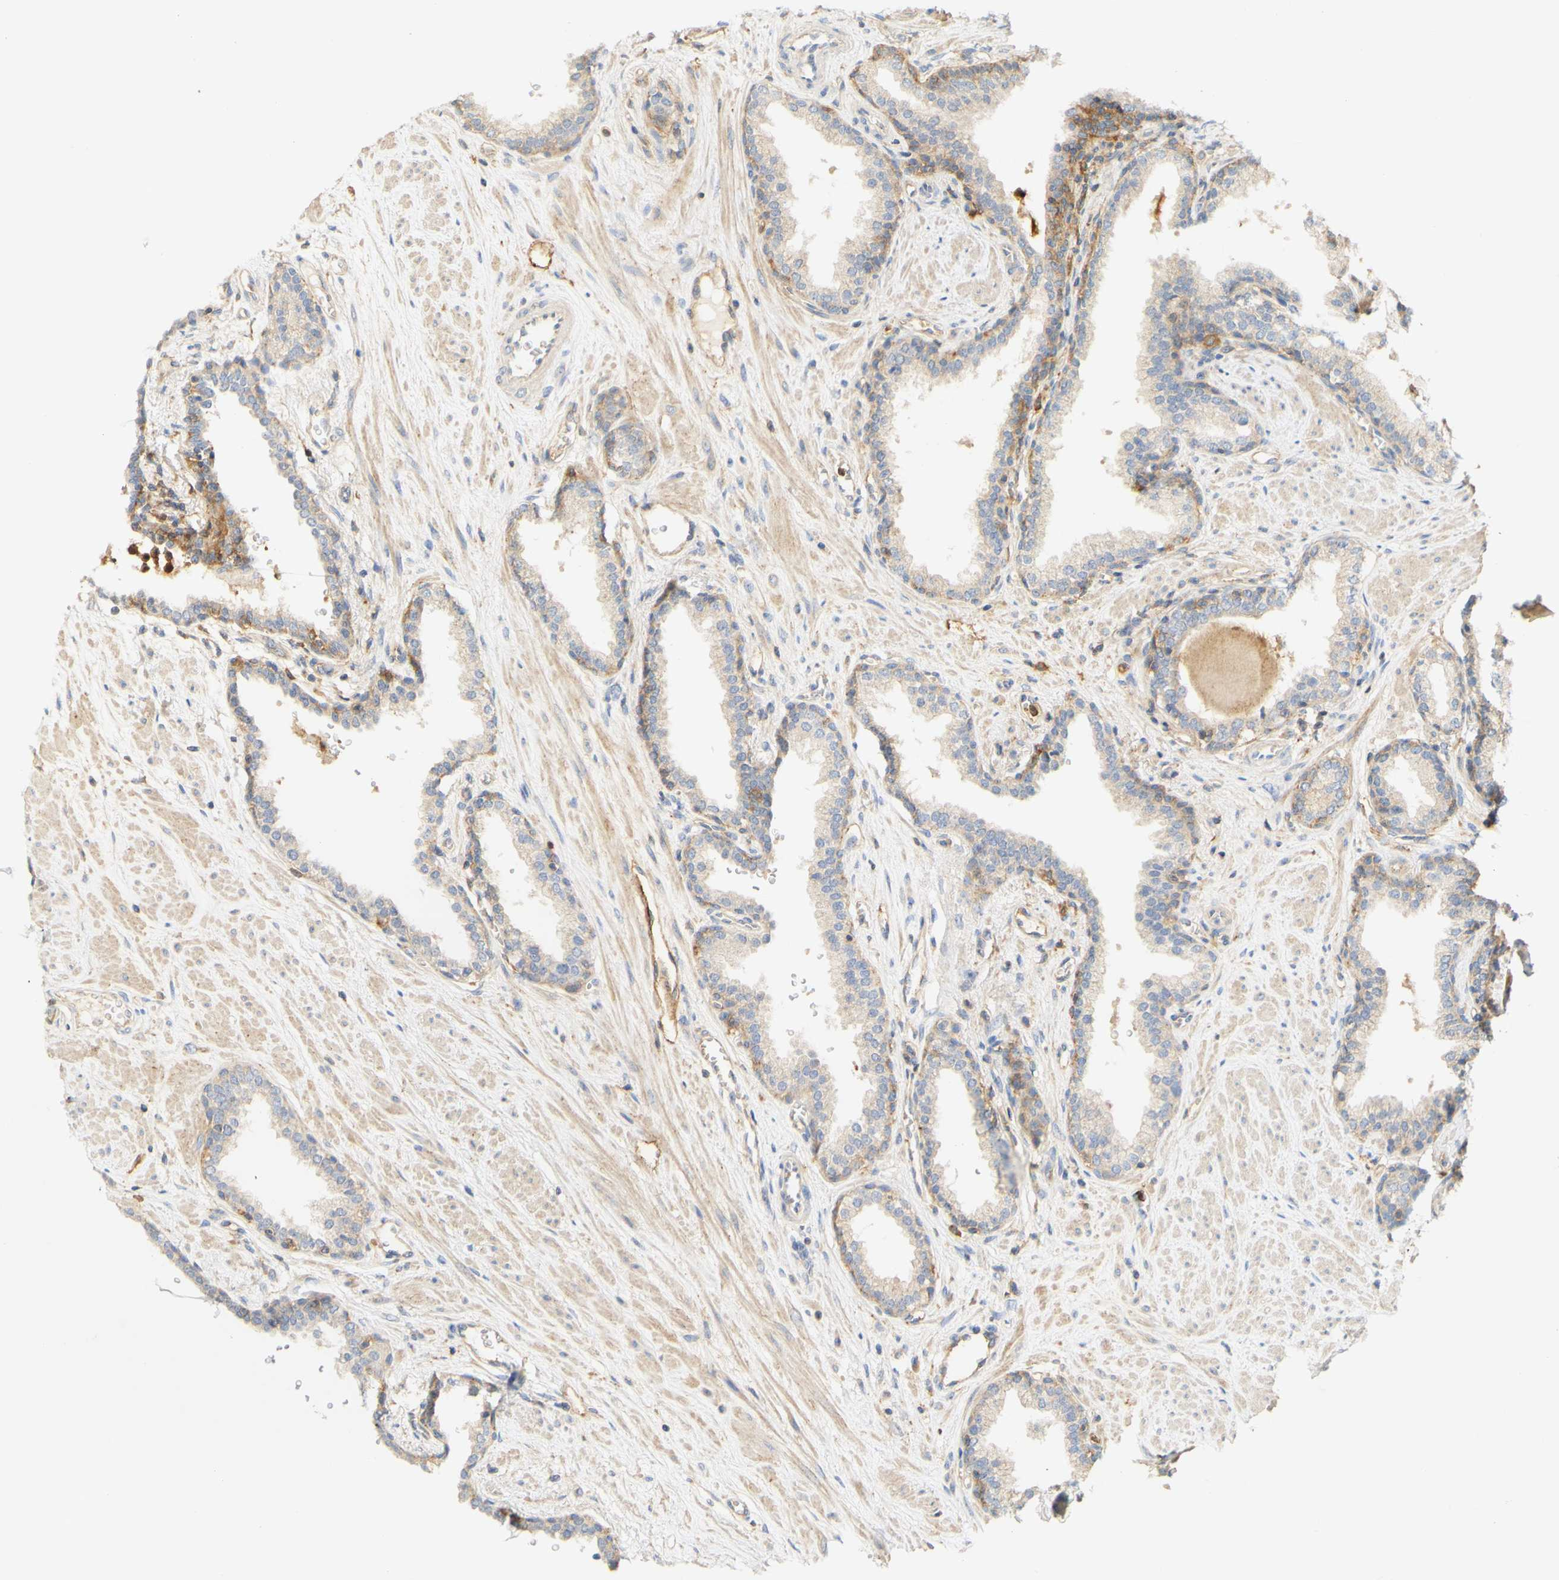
{"staining": {"intensity": "moderate", "quantity": "<25%", "location": "cytoplasmic/membranous"}, "tissue": "prostate", "cell_type": "Glandular cells", "image_type": "normal", "snomed": [{"axis": "morphology", "description": "Normal tissue, NOS"}, {"axis": "topography", "description": "Prostate"}], "caption": "This micrograph reveals IHC staining of benign prostate, with low moderate cytoplasmic/membranous expression in approximately <25% of glandular cells.", "gene": "PCDH7", "patient": {"sex": "male", "age": 51}}